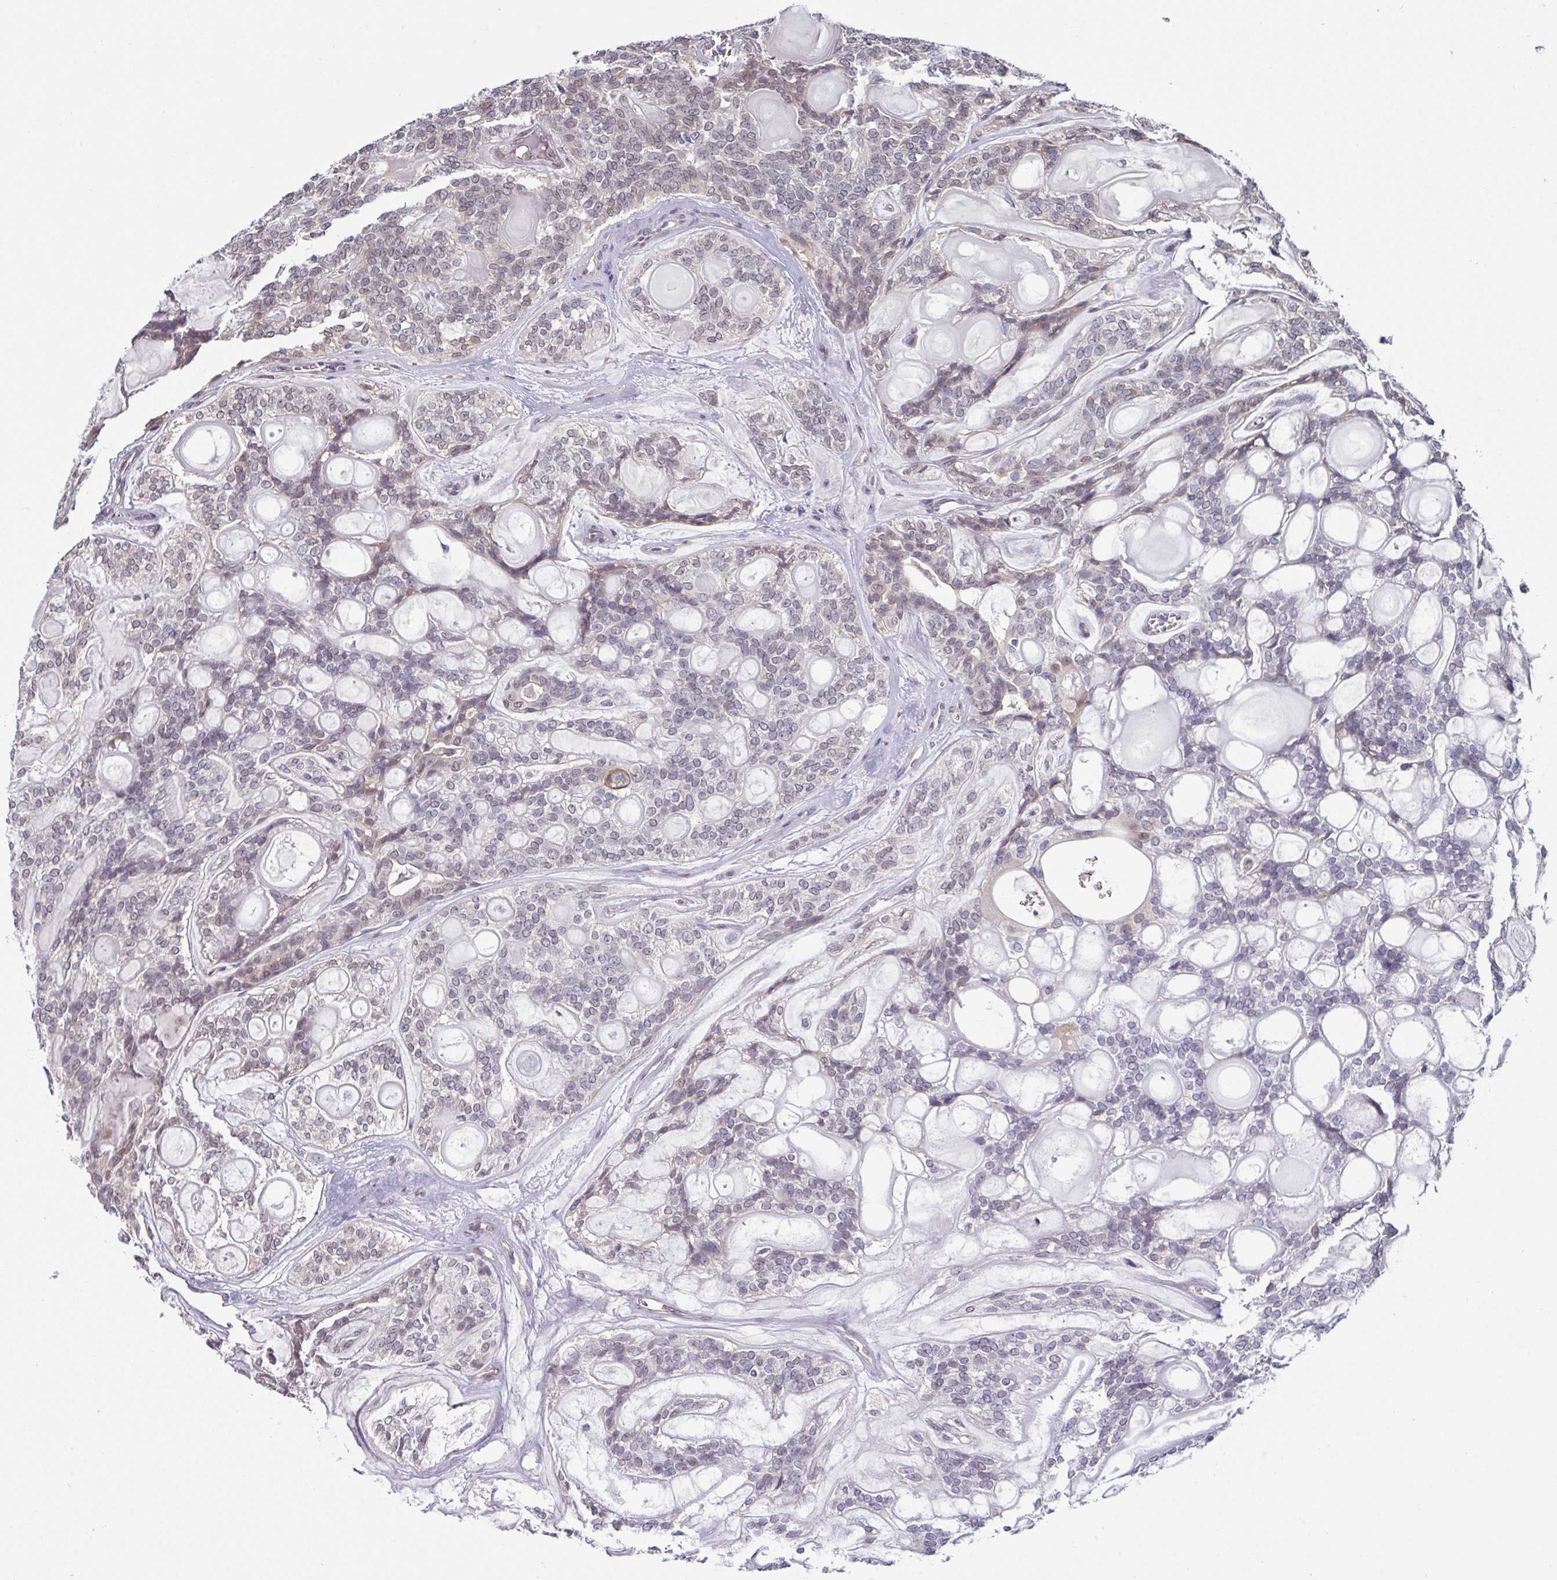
{"staining": {"intensity": "moderate", "quantity": "<25%", "location": "nuclear"}, "tissue": "head and neck cancer", "cell_type": "Tumor cells", "image_type": "cancer", "snomed": [{"axis": "morphology", "description": "Adenocarcinoma, NOS"}, {"axis": "topography", "description": "Head-Neck"}], "caption": "A brown stain shows moderate nuclear positivity of a protein in head and neck cancer tumor cells.", "gene": "TMED5", "patient": {"sex": "male", "age": 66}}